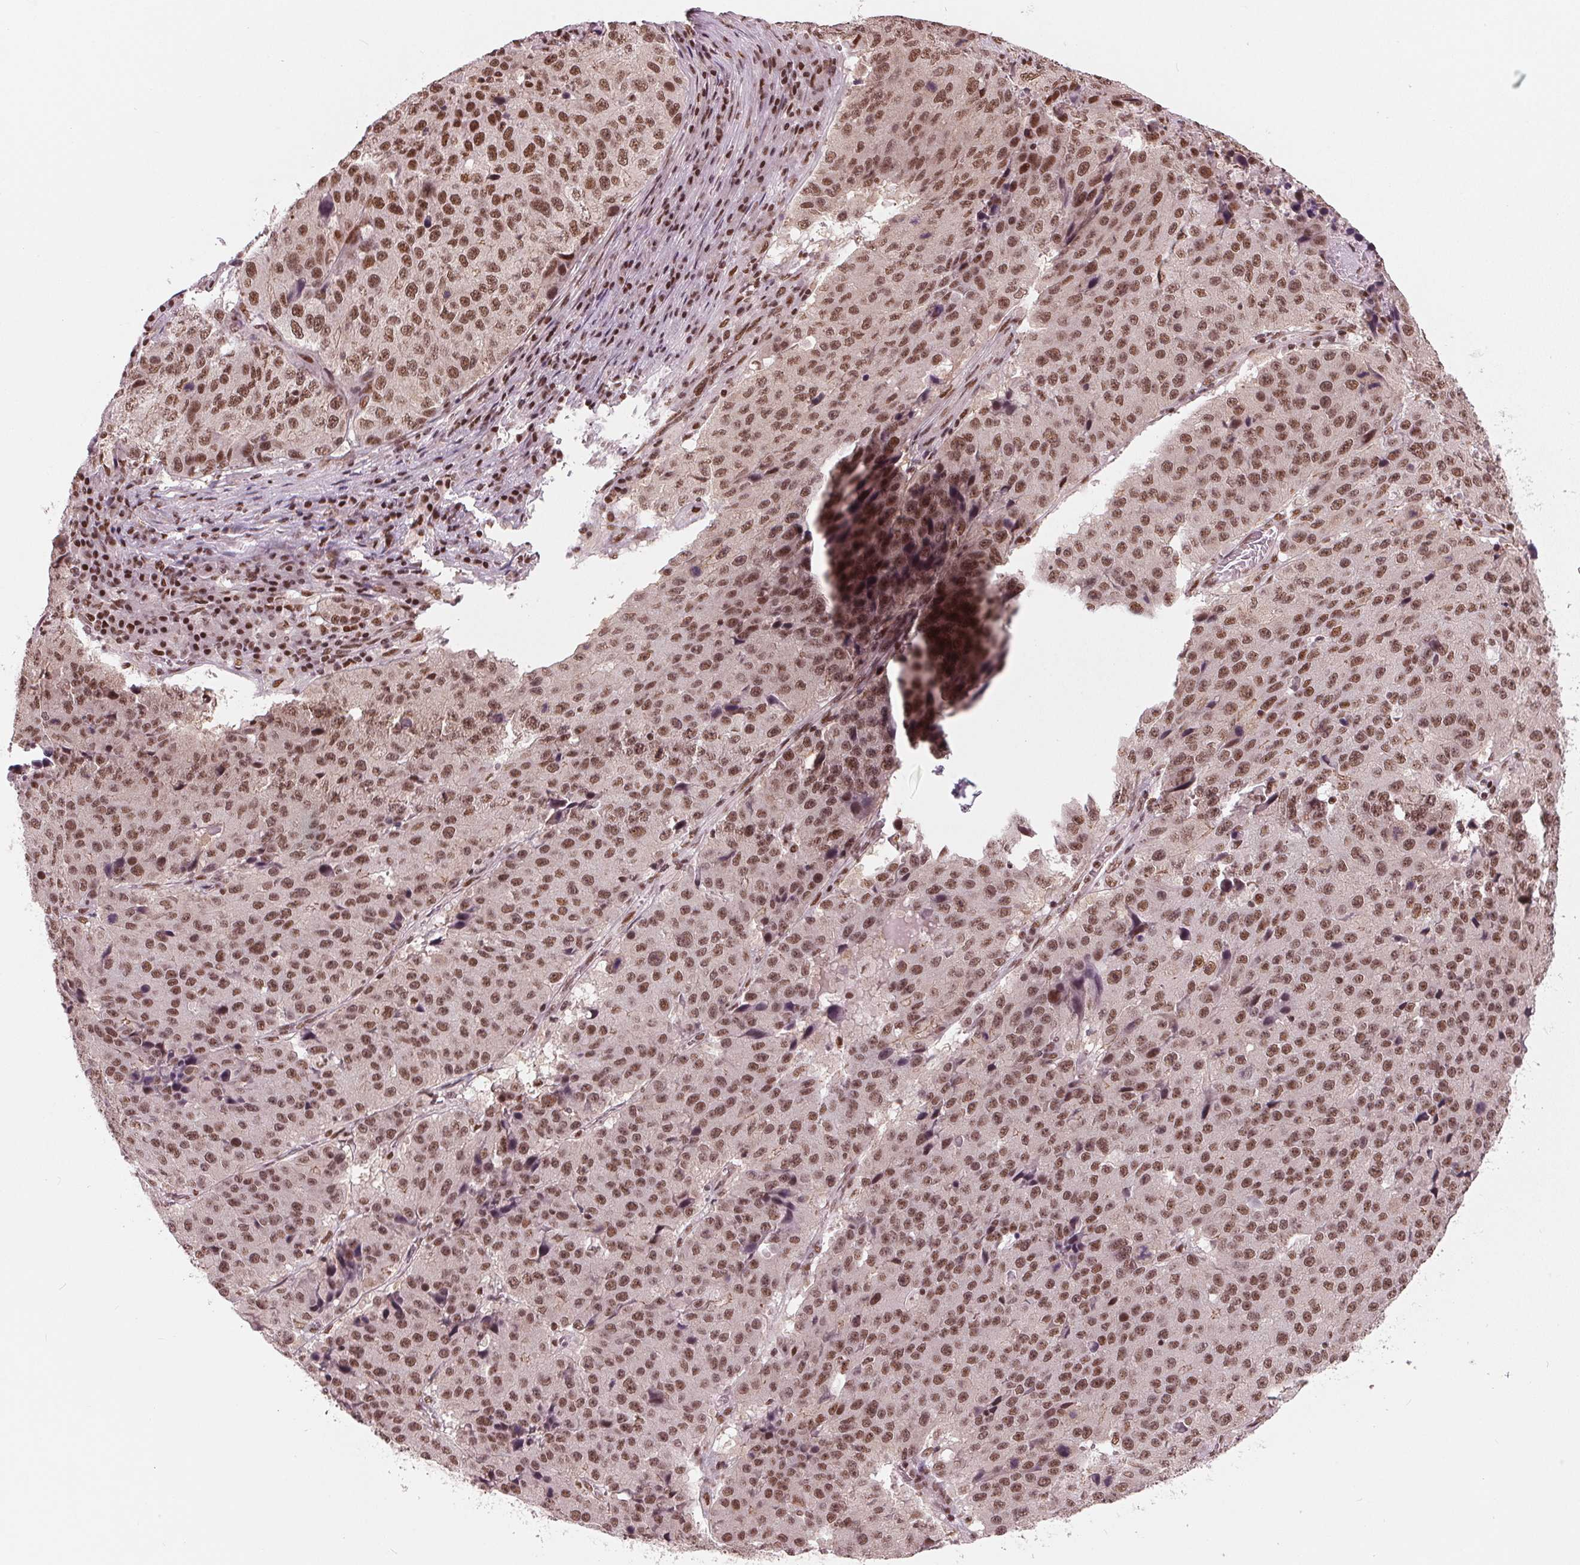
{"staining": {"intensity": "moderate", "quantity": ">75%", "location": "nuclear"}, "tissue": "stomach cancer", "cell_type": "Tumor cells", "image_type": "cancer", "snomed": [{"axis": "morphology", "description": "Adenocarcinoma, NOS"}, {"axis": "topography", "description": "Stomach"}], "caption": "The photomicrograph displays immunohistochemical staining of stomach cancer. There is moderate nuclear positivity is present in approximately >75% of tumor cells.", "gene": "LSM2", "patient": {"sex": "male", "age": 71}}